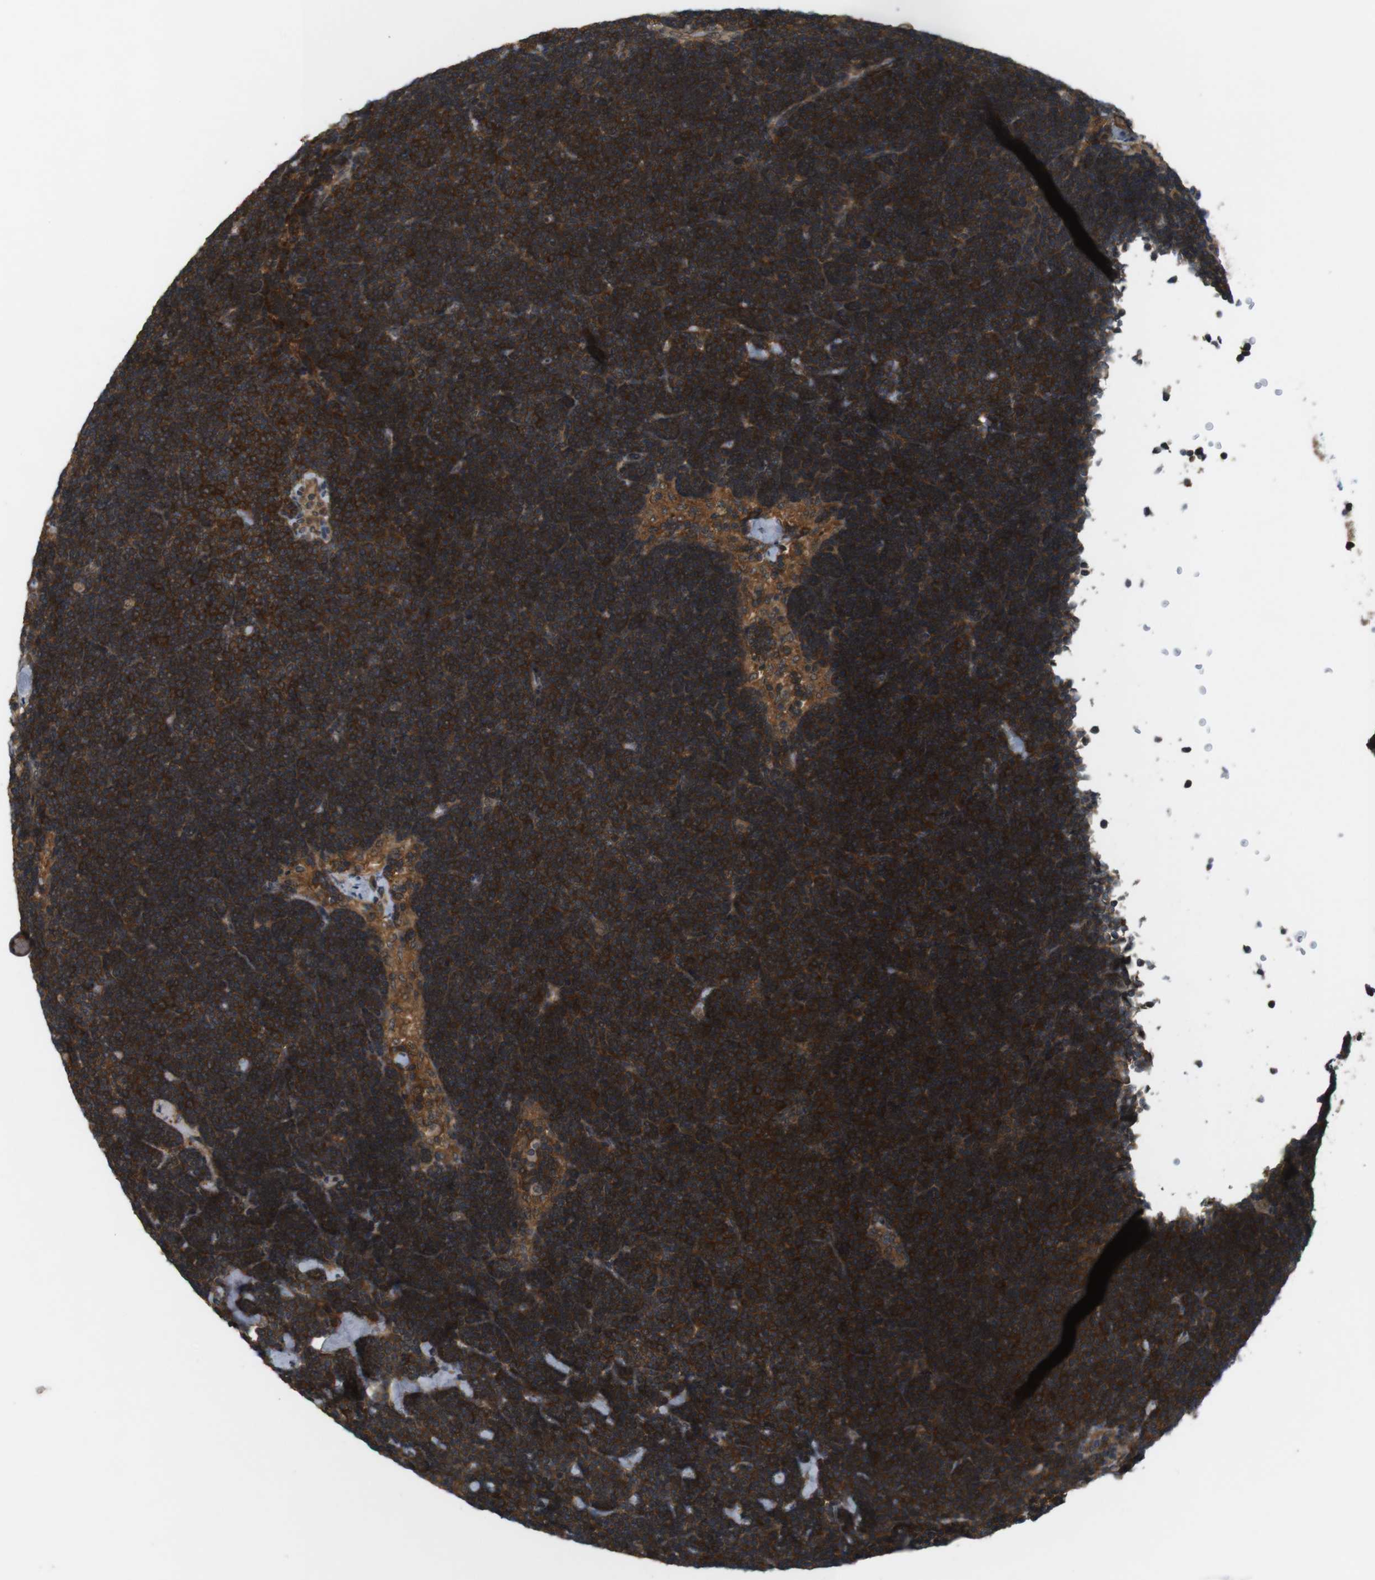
{"staining": {"intensity": "strong", "quantity": ">75%", "location": "cytoplasmic/membranous"}, "tissue": "lymph node", "cell_type": "Germinal center cells", "image_type": "normal", "snomed": [{"axis": "morphology", "description": "Normal tissue, NOS"}, {"axis": "topography", "description": "Lymph node"}], "caption": "There is high levels of strong cytoplasmic/membranous positivity in germinal center cells of normal lymph node, as demonstrated by immunohistochemical staining (brown color).", "gene": "NFKBIE", "patient": {"sex": "male", "age": 63}}